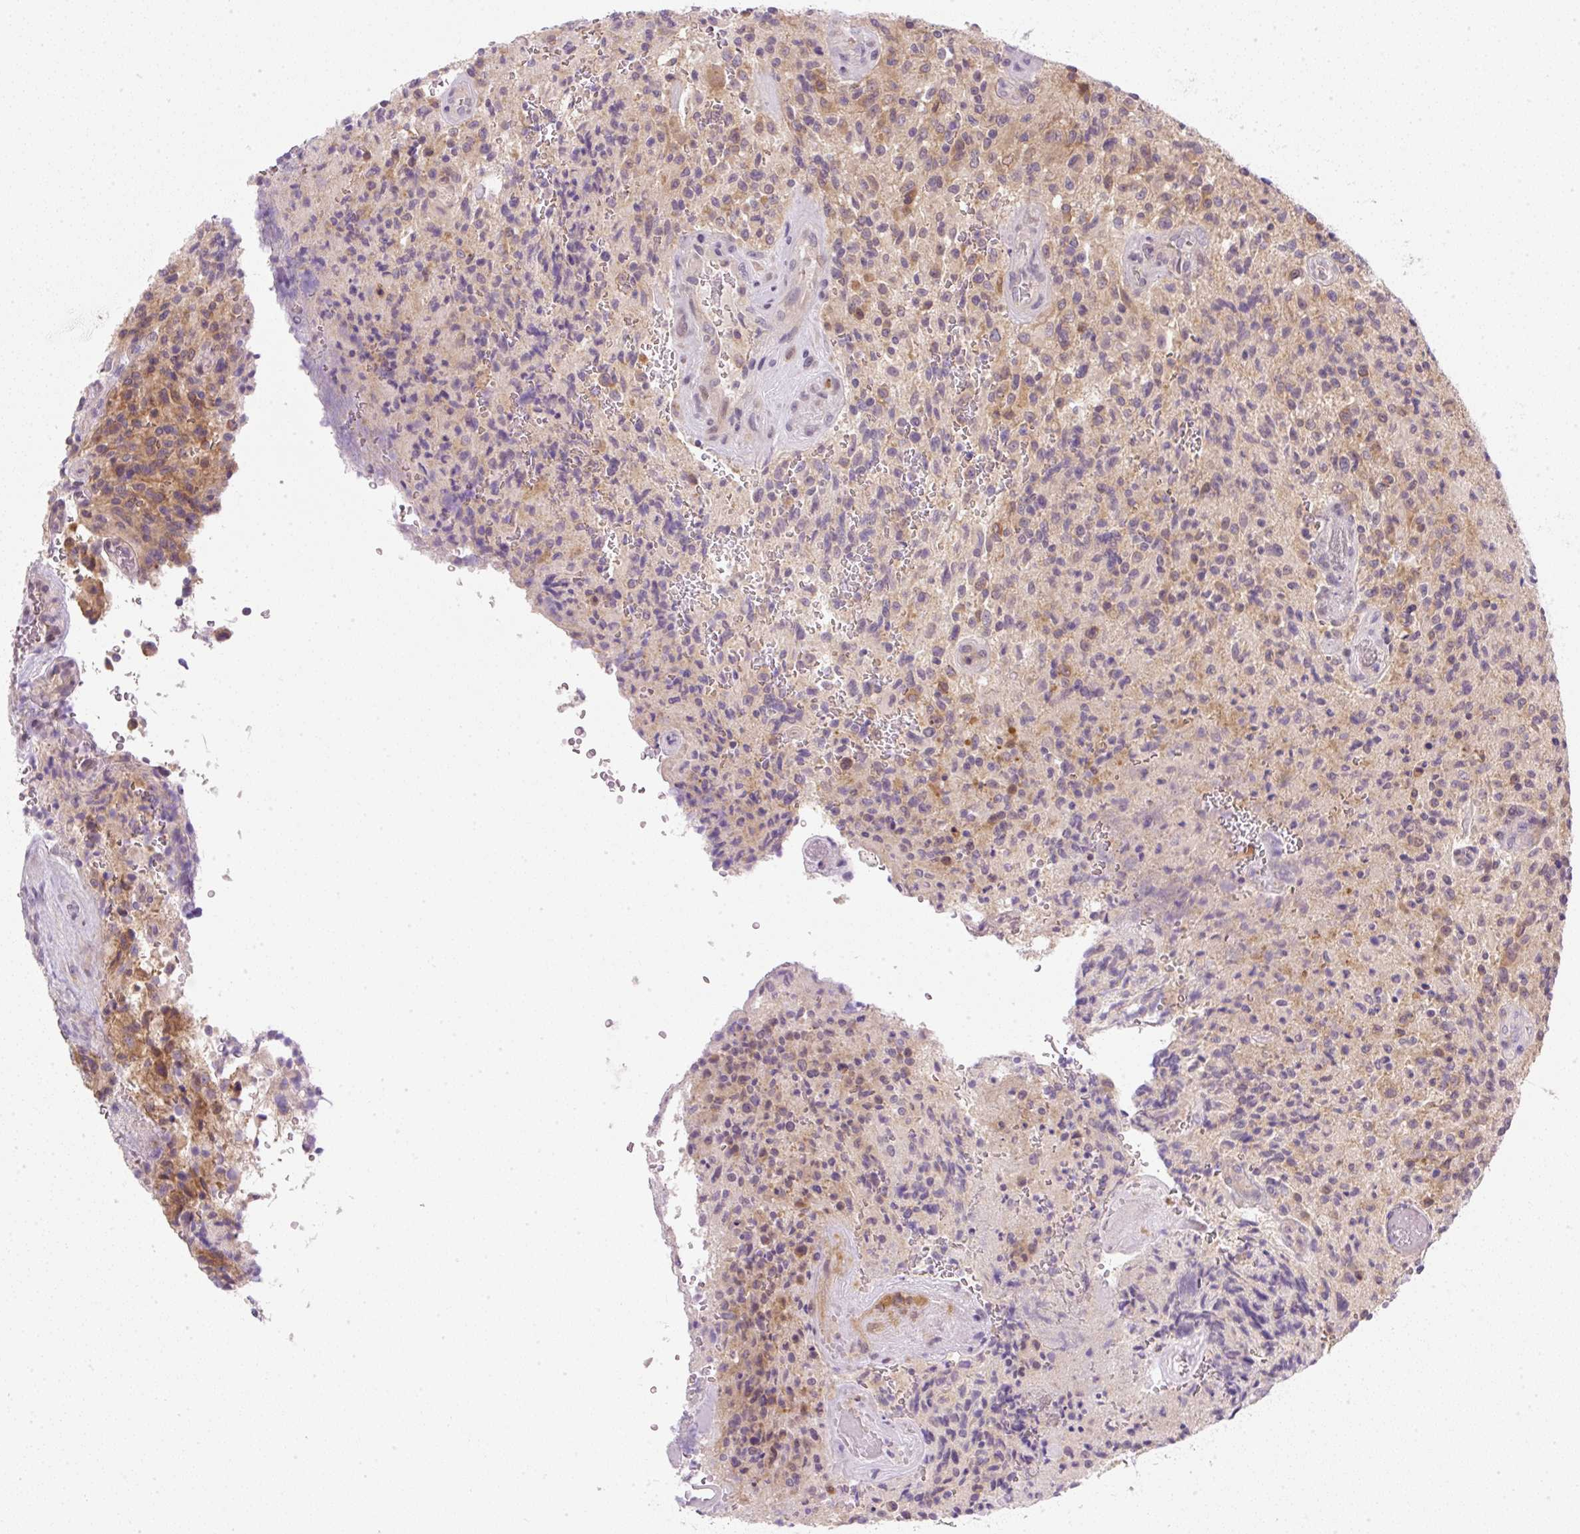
{"staining": {"intensity": "weak", "quantity": "<25%", "location": "cytoplasmic/membranous"}, "tissue": "glioma", "cell_type": "Tumor cells", "image_type": "cancer", "snomed": [{"axis": "morphology", "description": "Normal tissue, NOS"}, {"axis": "morphology", "description": "Glioma, malignant, High grade"}, {"axis": "topography", "description": "Cerebral cortex"}], "caption": "IHC histopathology image of neoplastic tissue: human glioma stained with DAB displays no significant protein positivity in tumor cells. Brightfield microscopy of immunohistochemistry (IHC) stained with DAB (3,3'-diaminobenzidine) (brown) and hematoxylin (blue), captured at high magnification.", "gene": "OMA1", "patient": {"sex": "male", "age": 56}}